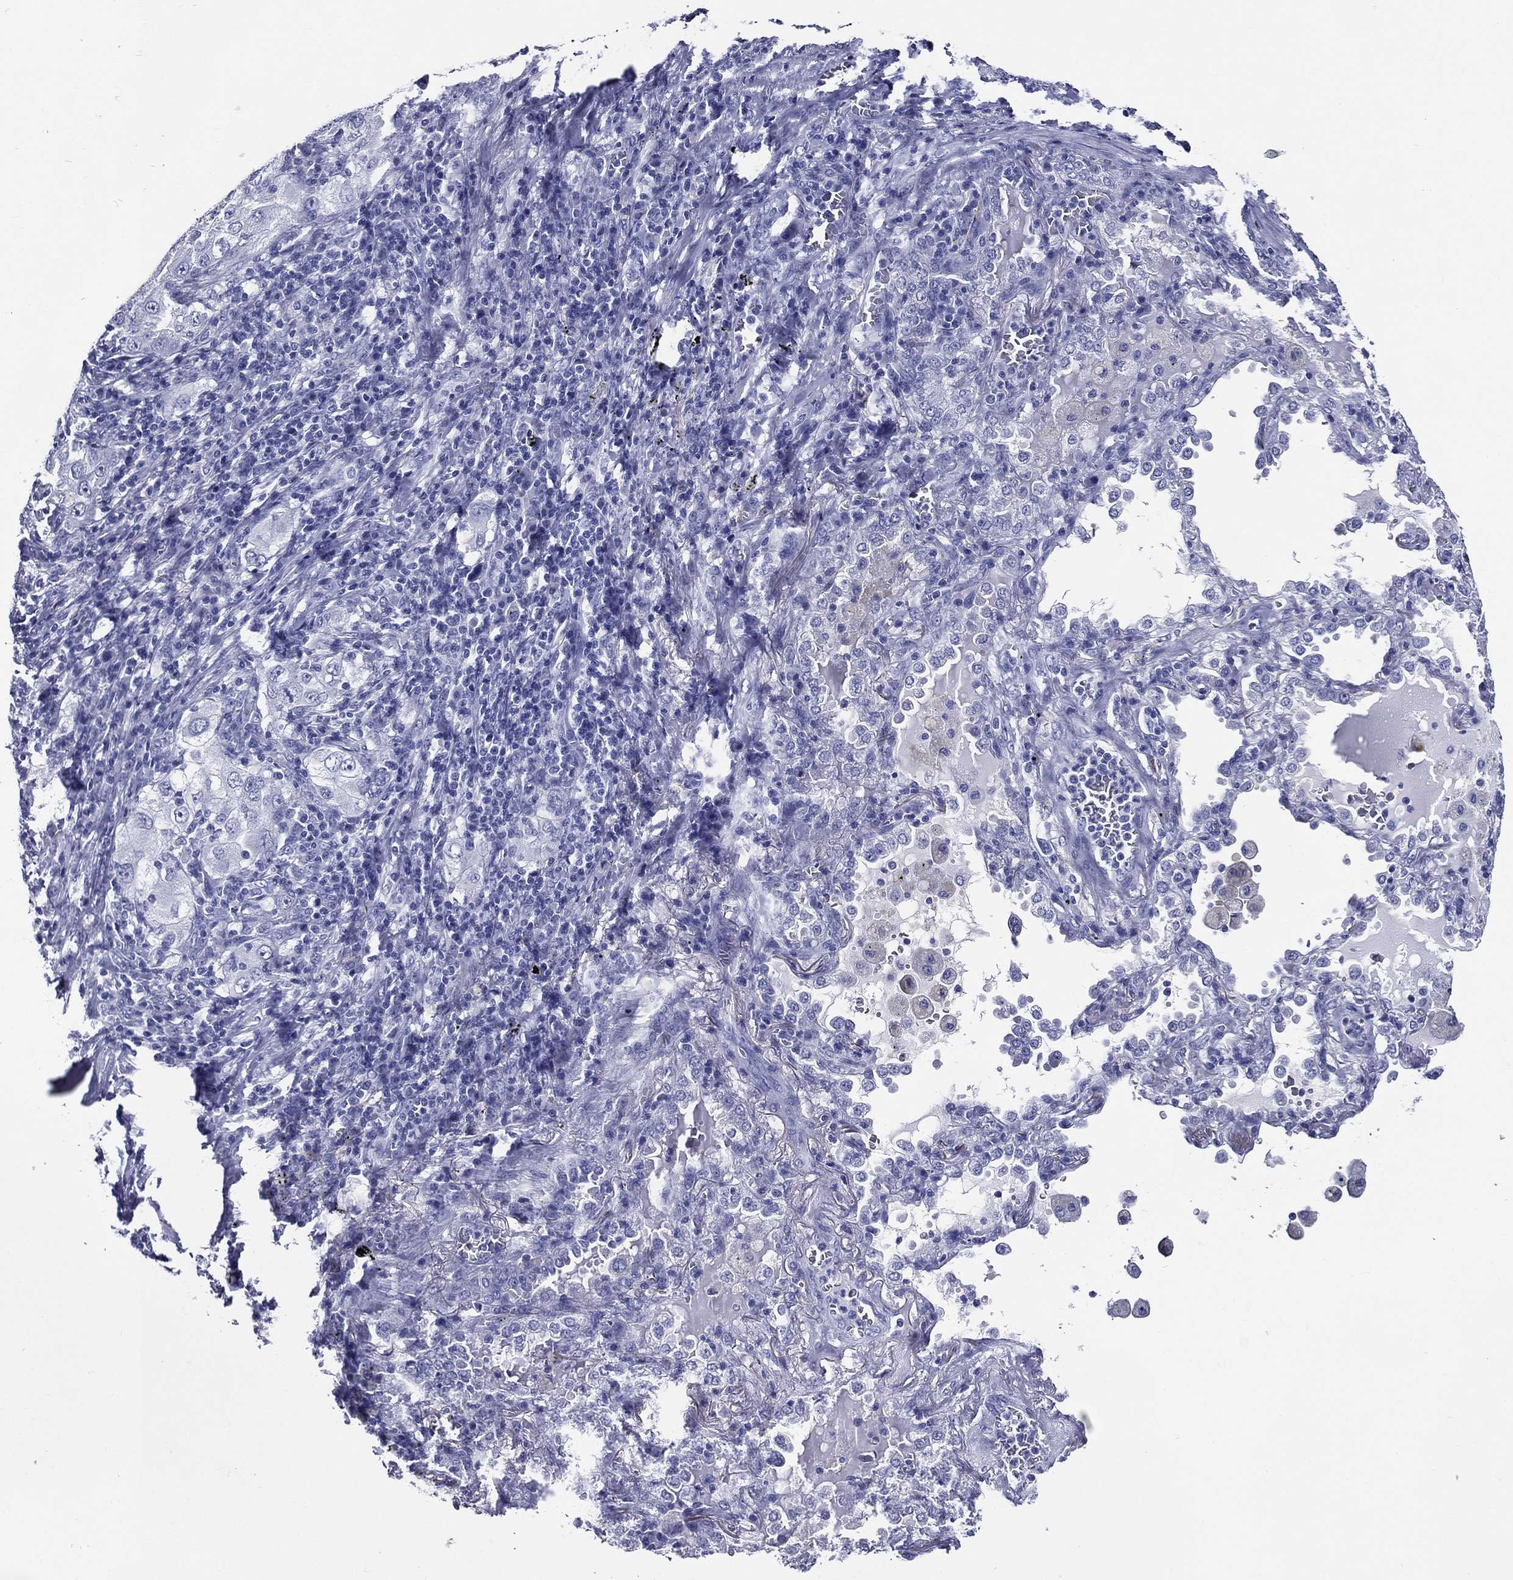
{"staining": {"intensity": "negative", "quantity": "none", "location": "none"}, "tissue": "lung cancer", "cell_type": "Tumor cells", "image_type": "cancer", "snomed": [{"axis": "morphology", "description": "Adenocarcinoma, NOS"}, {"axis": "topography", "description": "Lung"}], "caption": "The image shows no significant staining in tumor cells of lung adenocarcinoma.", "gene": "ACE2", "patient": {"sex": "female", "age": 61}}